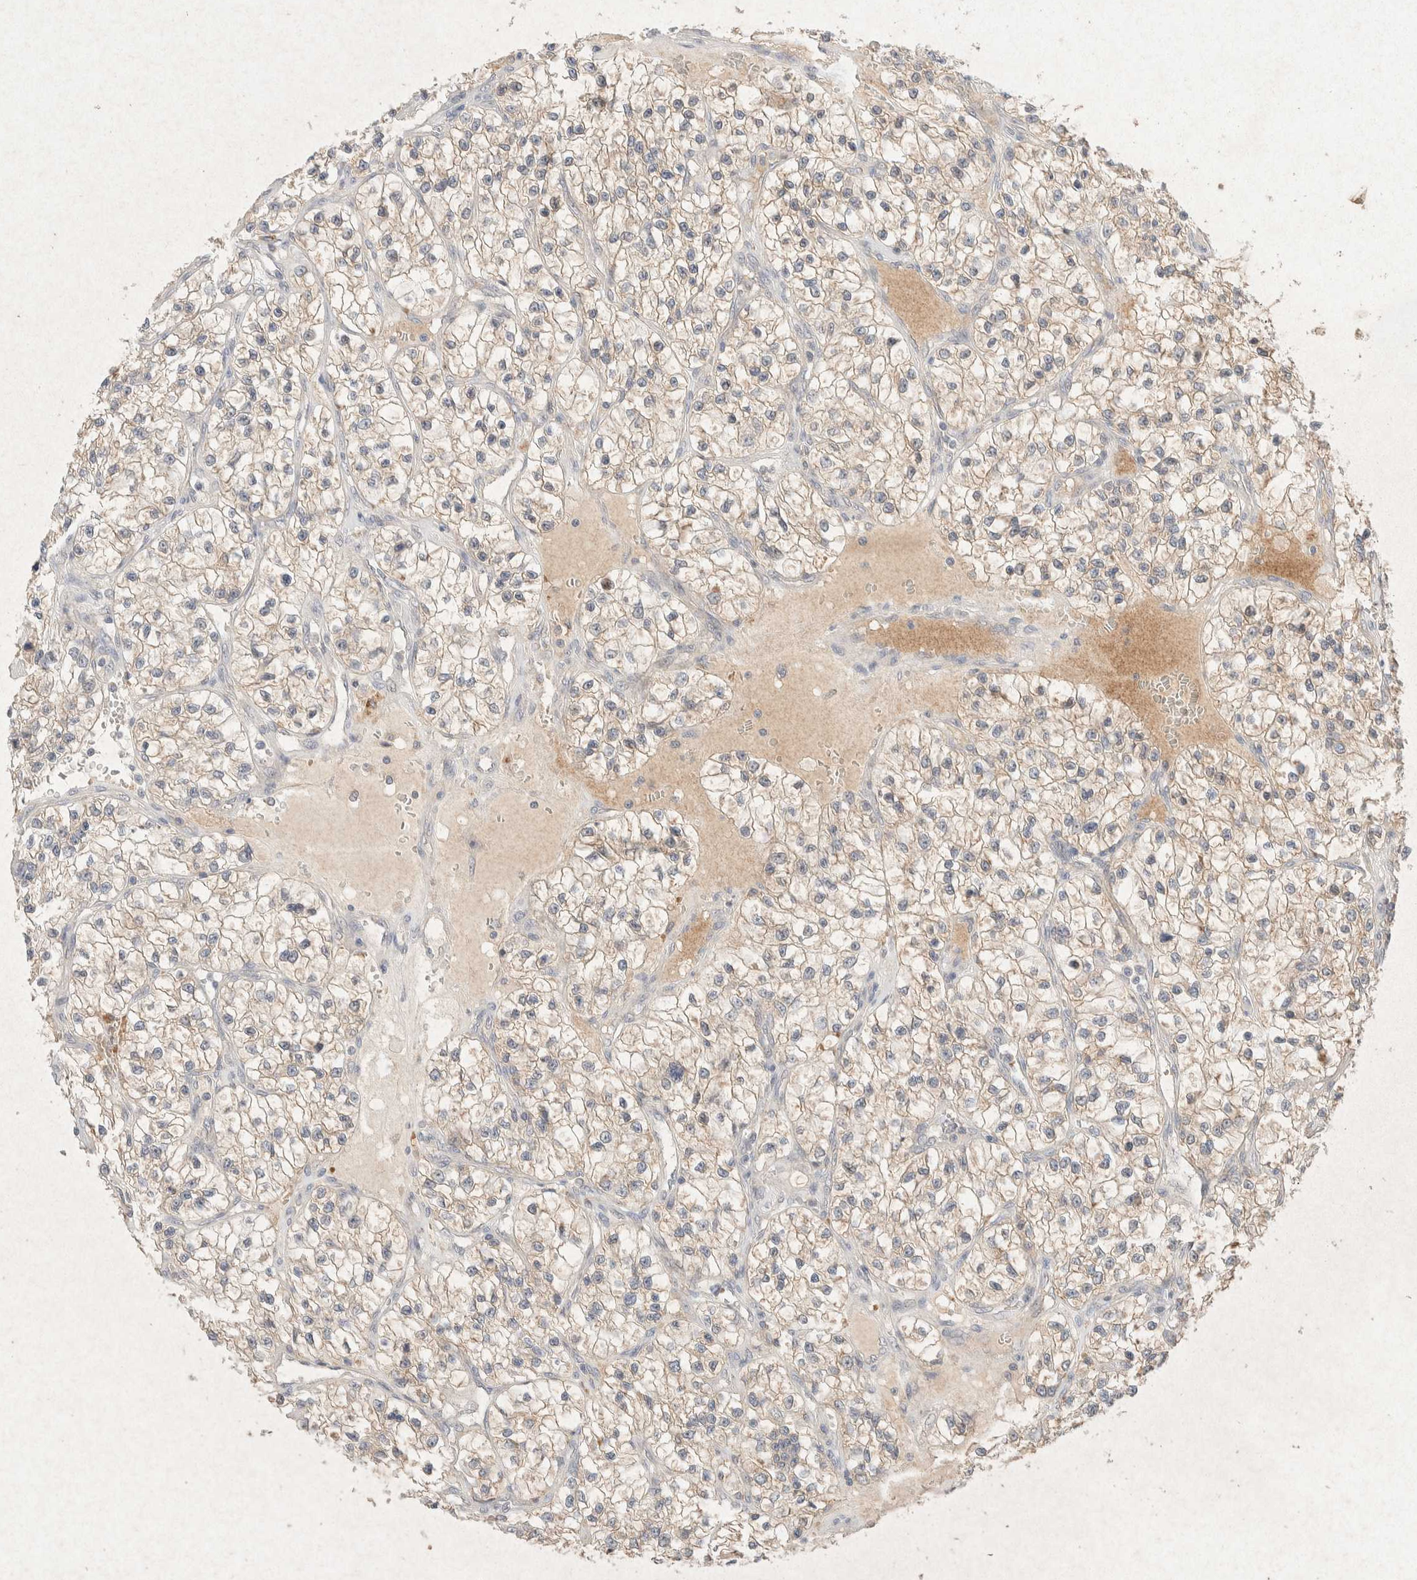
{"staining": {"intensity": "weak", "quantity": ">75%", "location": "cytoplasmic/membranous"}, "tissue": "renal cancer", "cell_type": "Tumor cells", "image_type": "cancer", "snomed": [{"axis": "morphology", "description": "Adenocarcinoma, NOS"}, {"axis": "topography", "description": "Kidney"}], "caption": "Weak cytoplasmic/membranous staining for a protein is identified in approximately >75% of tumor cells of renal cancer using immunohistochemistry (IHC).", "gene": "GNAI1", "patient": {"sex": "female", "age": 57}}